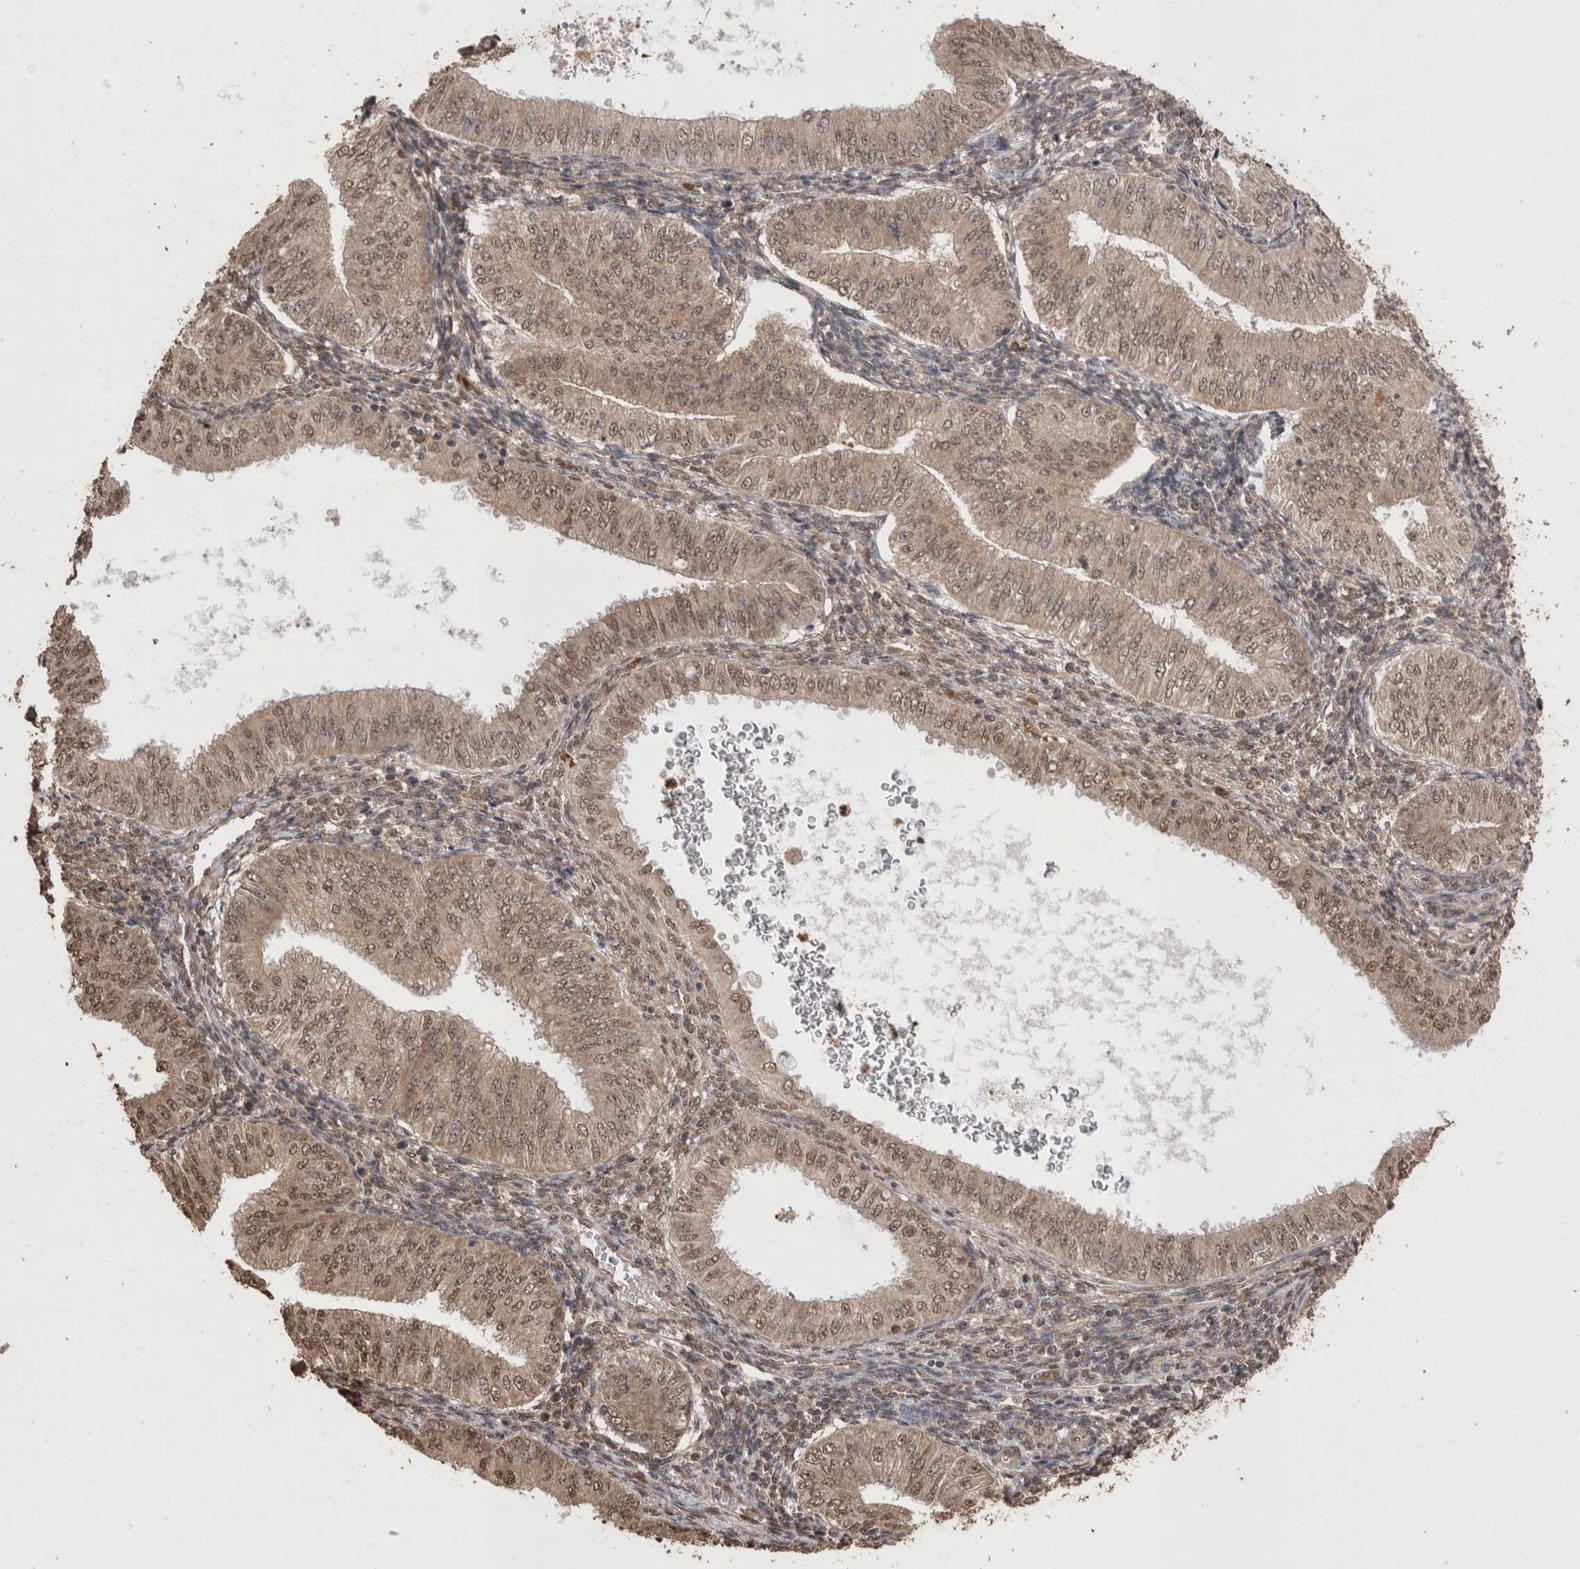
{"staining": {"intensity": "weak", "quantity": ">75%", "location": "cytoplasmic/membranous,nuclear"}, "tissue": "endometrial cancer", "cell_type": "Tumor cells", "image_type": "cancer", "snomed": [{"axis": "morphology", "description": "Normal tissue, NOS"}, {"axis": "morphology", "description": "Adenocarcinoma, NOS"}, {"axis": "topography", "description": "Endometrium"}], "caption": "The immunohistochemical stain highlights weak cytoplasmic/membranous and nuclear positivity in tumor cells of adenocarcinoma (endometrial) tissue. The staining was performed using DAB (3,3'-diaminobenzidine) to visualize the protein expression in brown, while the nuclei were stained in blue with hematoxylin (Magnification: 20x).", "gene": "GRK5", "patient": {"sex": "female", "age": 53}}